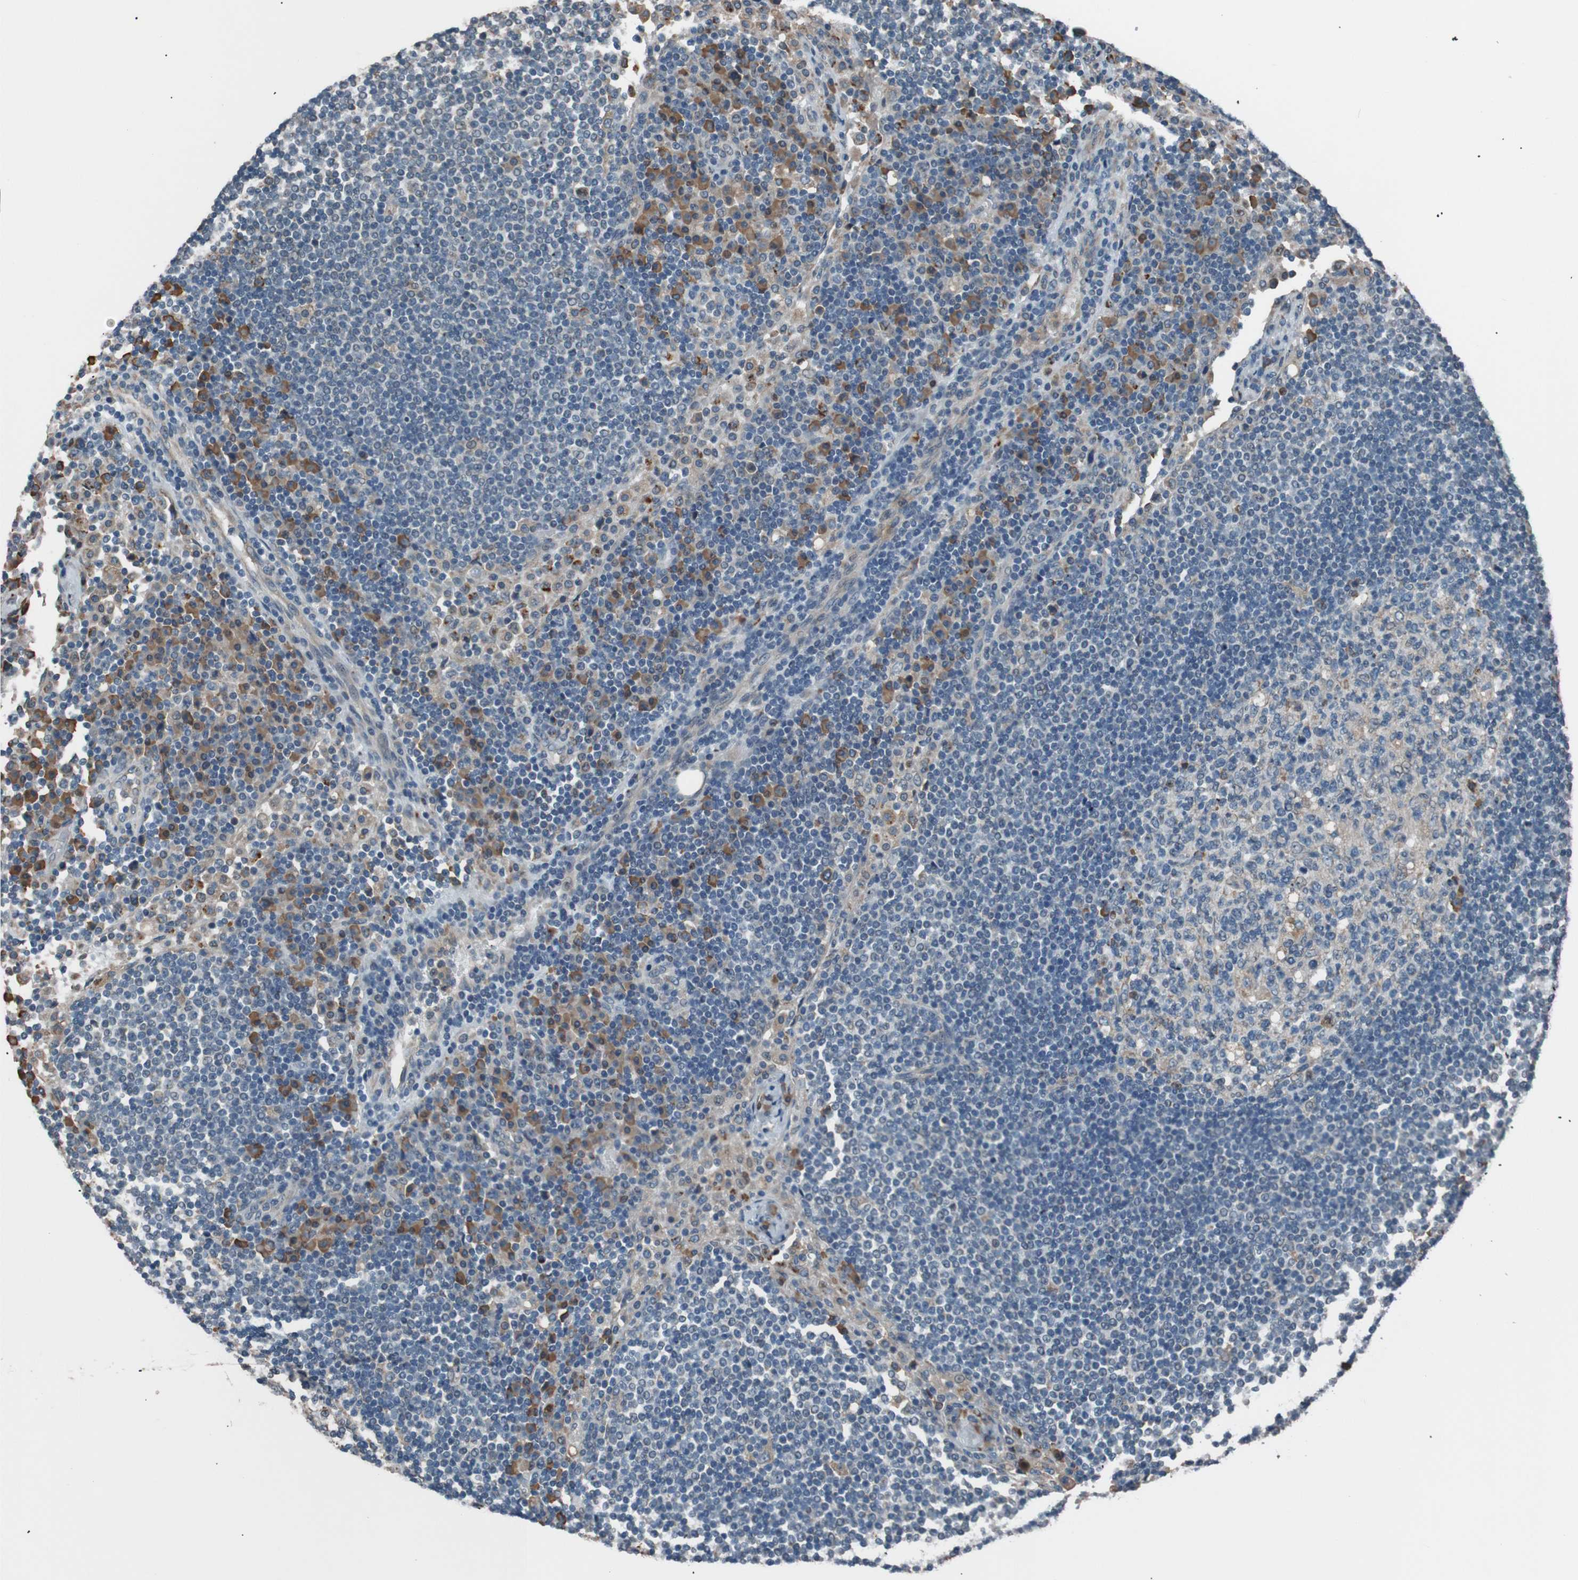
{"staining": {"intensity": "weak", "quantity": "25%-75%", "location": "cytoplasmic/membranous"}, "tissue": "lymph node", "cell_type": "Germinal center cells", "image_type": "normal", "snomed": [{"axis": "morphology", "description": "Normal tissue, NOS"}, {"axis": "topography", "description": "Lymph node"}], "caption": "An immunohistochemistry (IHC) micrograph of unremarkable tissue is shown. Protein staining in brown shows weak cytoplasmic/membranous positivity in lymph node within germinal center cells. (DAB (3,3'-diaminobenzidine) = brown stain, brightfield microscopy at high magnification).", "gene": "SIGMAR1", "patient": {"sex": "female", "age": 53}}